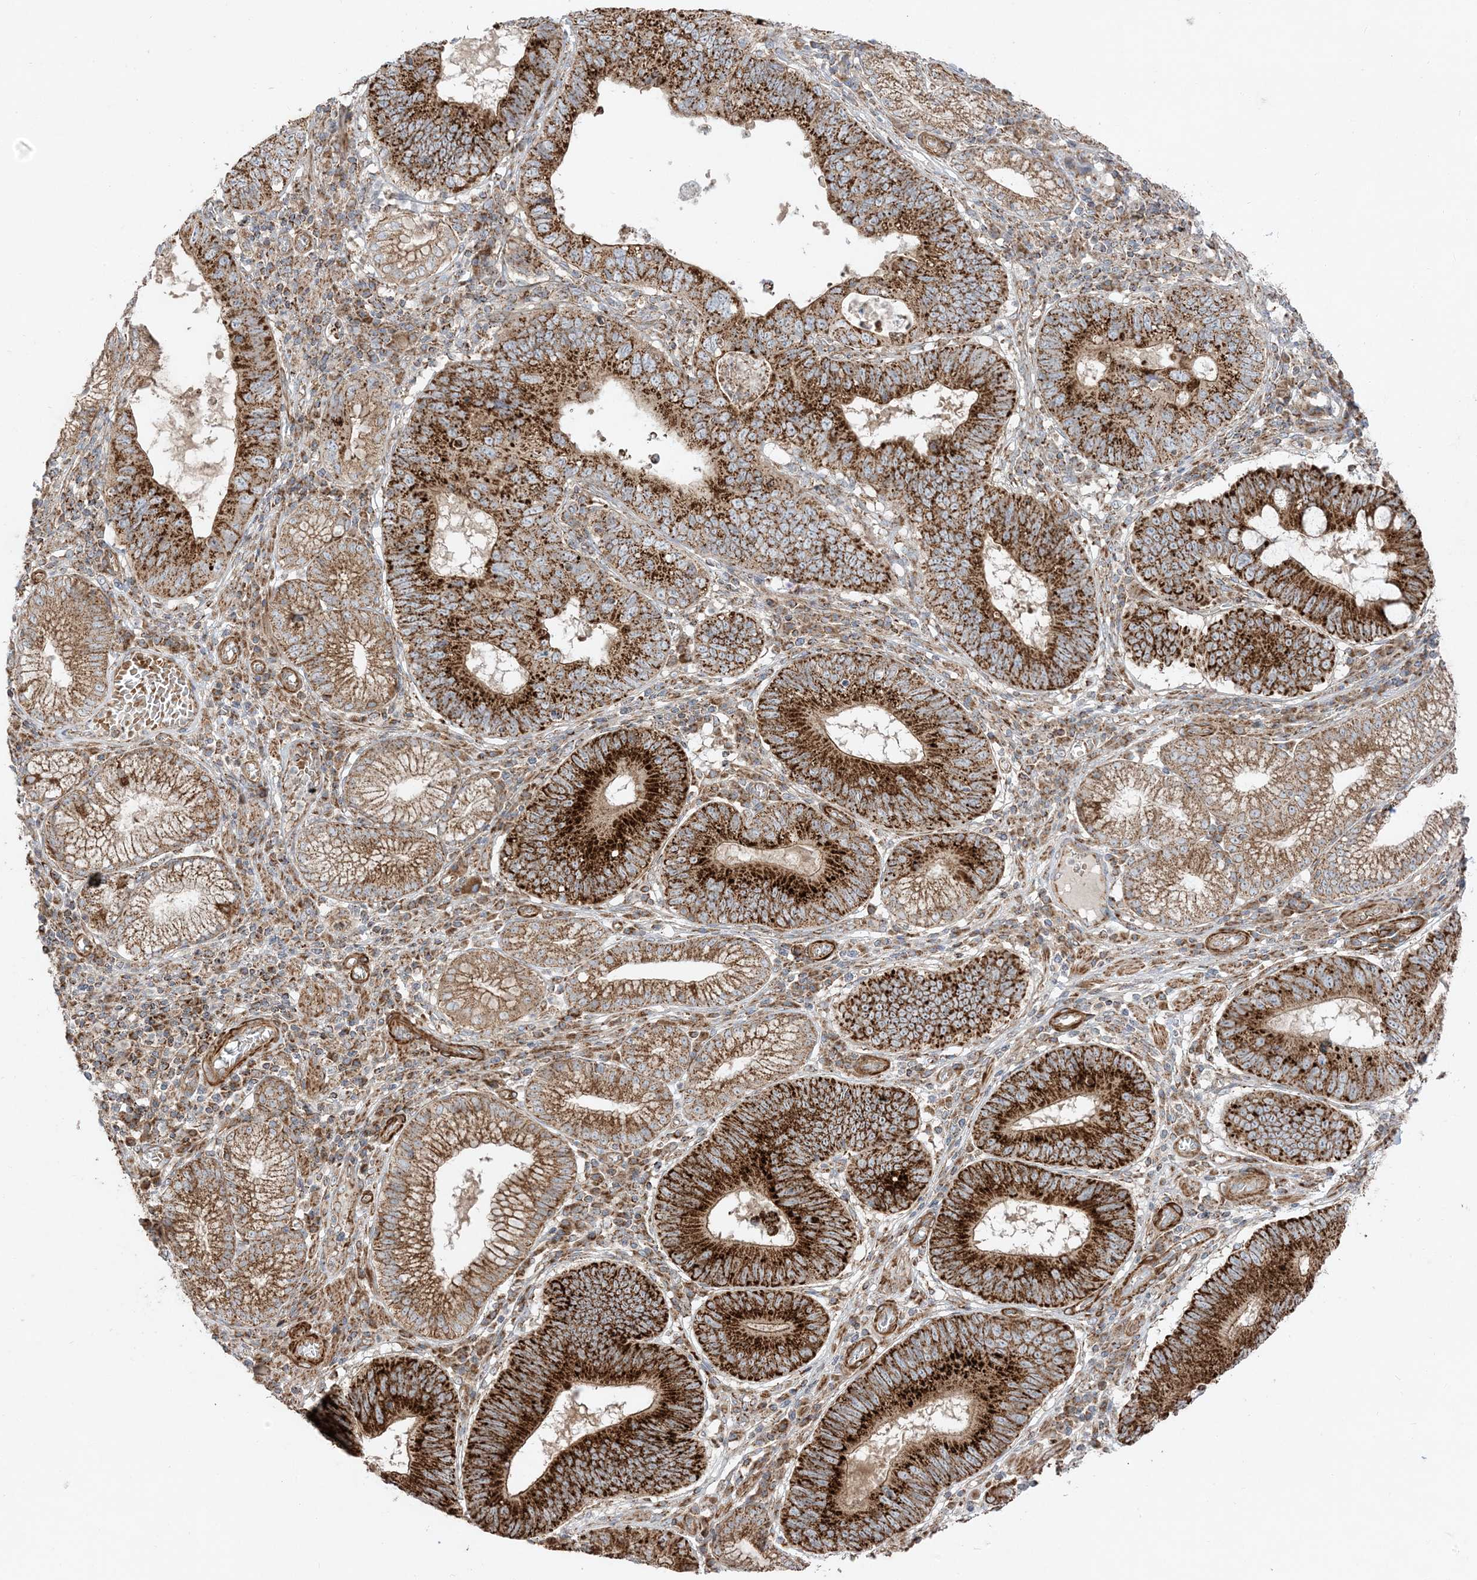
{"staining": {"intensity": "strong", "quantity": ">75%", "location": "cytoplasmic/membranous"}, "tissue": "stomach cancer", "cell_type": "Tumor cells", "image_type": "cancer", "snomed": [{"axis": "morphology", "description": "Adenocarcinoma, NOS"}, {"axis": "topography", "description": "Stomach"}], "caption": "Protein staining shows strong cytoplasmic/membranous positivity in about >75% of tumor cells in stomach cancer.", "gene": "AARS2", "patient": {"sex": "male", "age": 59}}